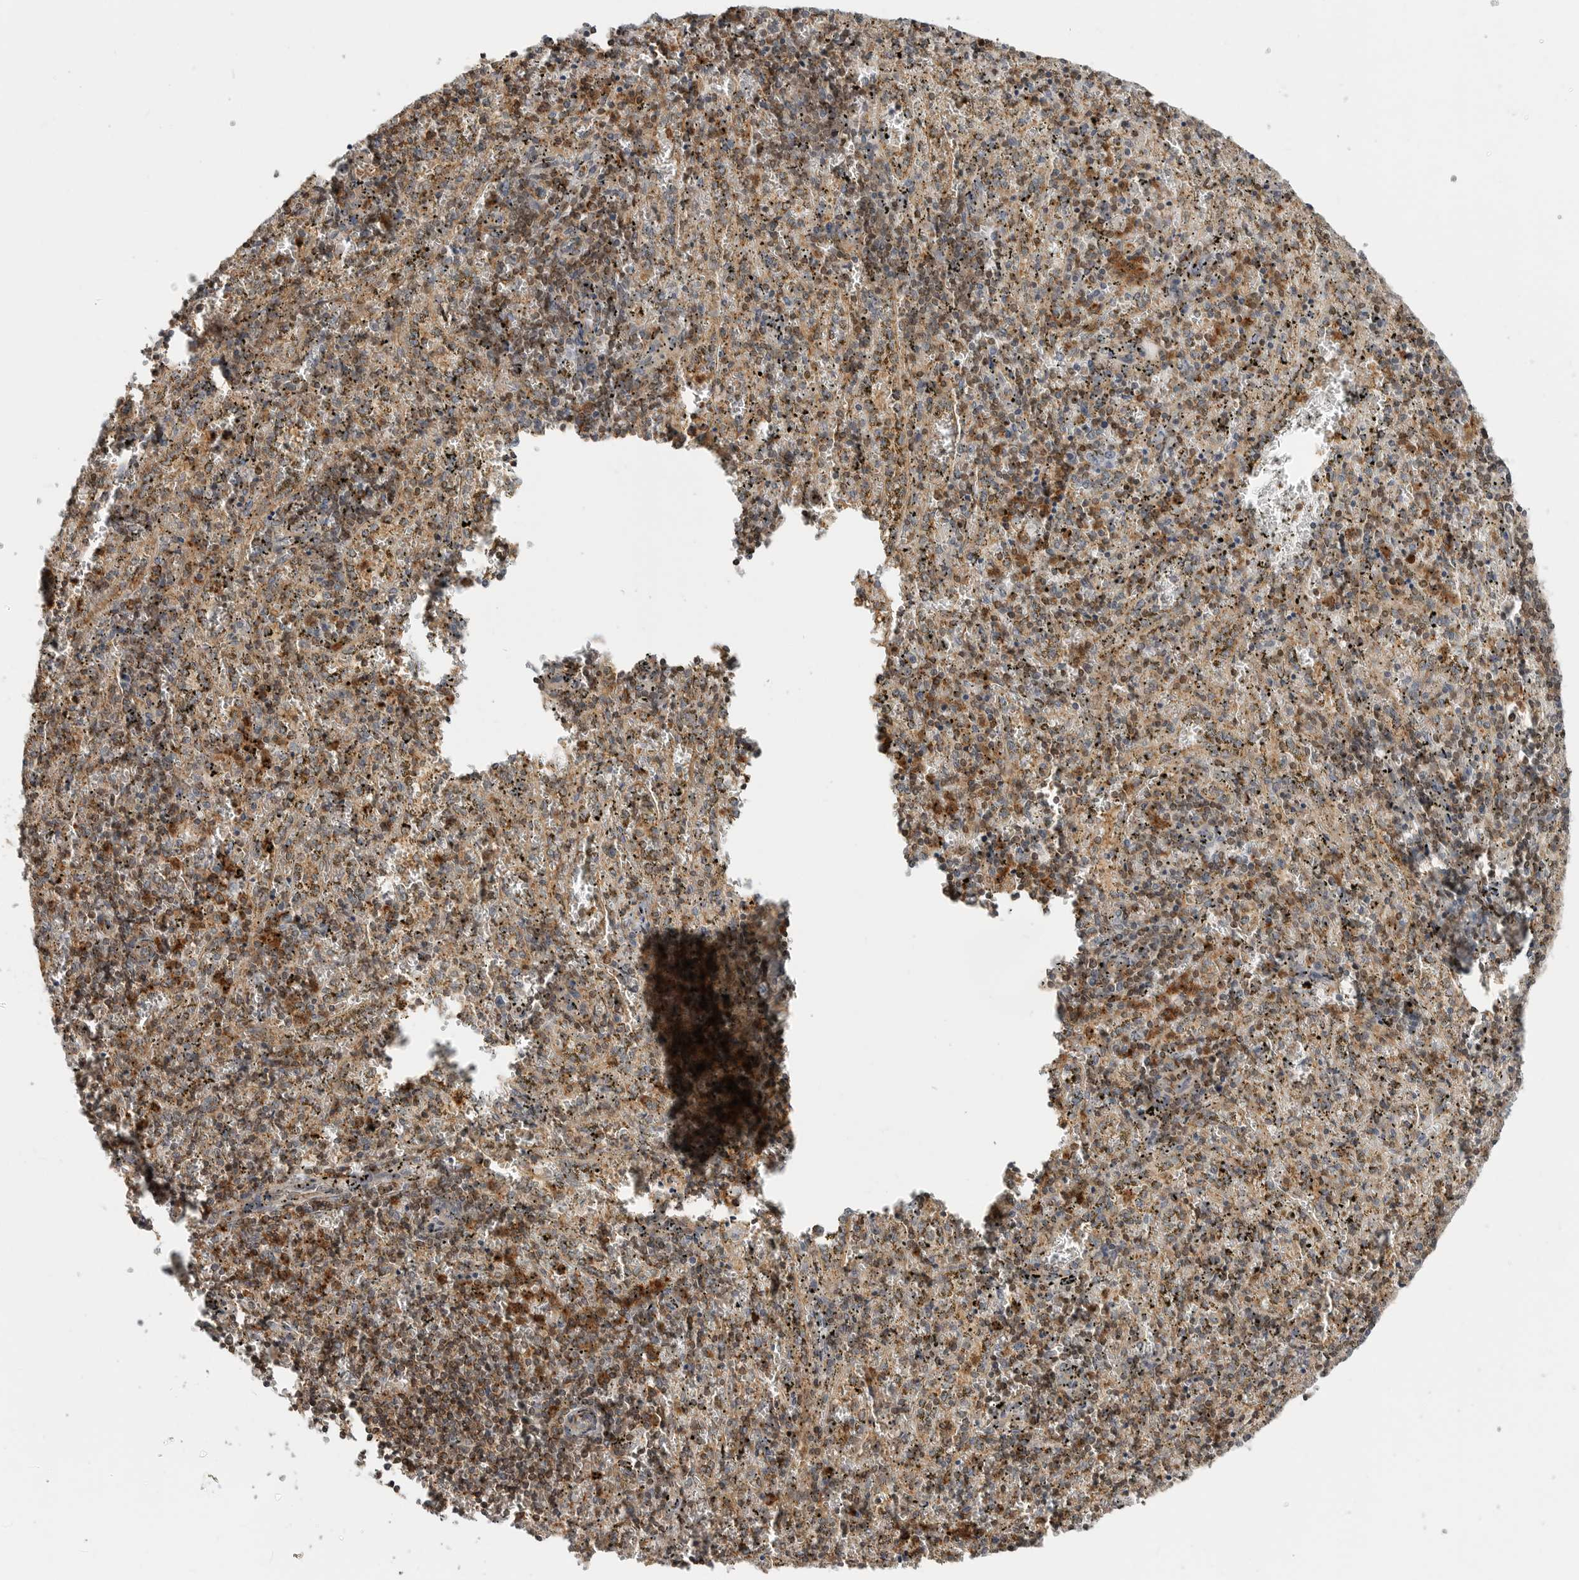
{"staining": {"intensity": "strong", "quantity": "25%-75%", "location": "cytoplasmic/membranous"}, "tissue": "spleen", "cell_type": "Cells in red pulp", "image_type": "normal", "snomed": [{"axis": "morphology", "description": "Normal tissue, NOS"}, {"axis": "topography", "description": "Spleen"}], "caption": "Spleen stained for a protein (brown) shows strong cytoplasmic/membranous positive expression in about 25%-75% of cells in red pulp.", "gene": "ANXA11", "patient": {"sex": "male", "age": 11}}